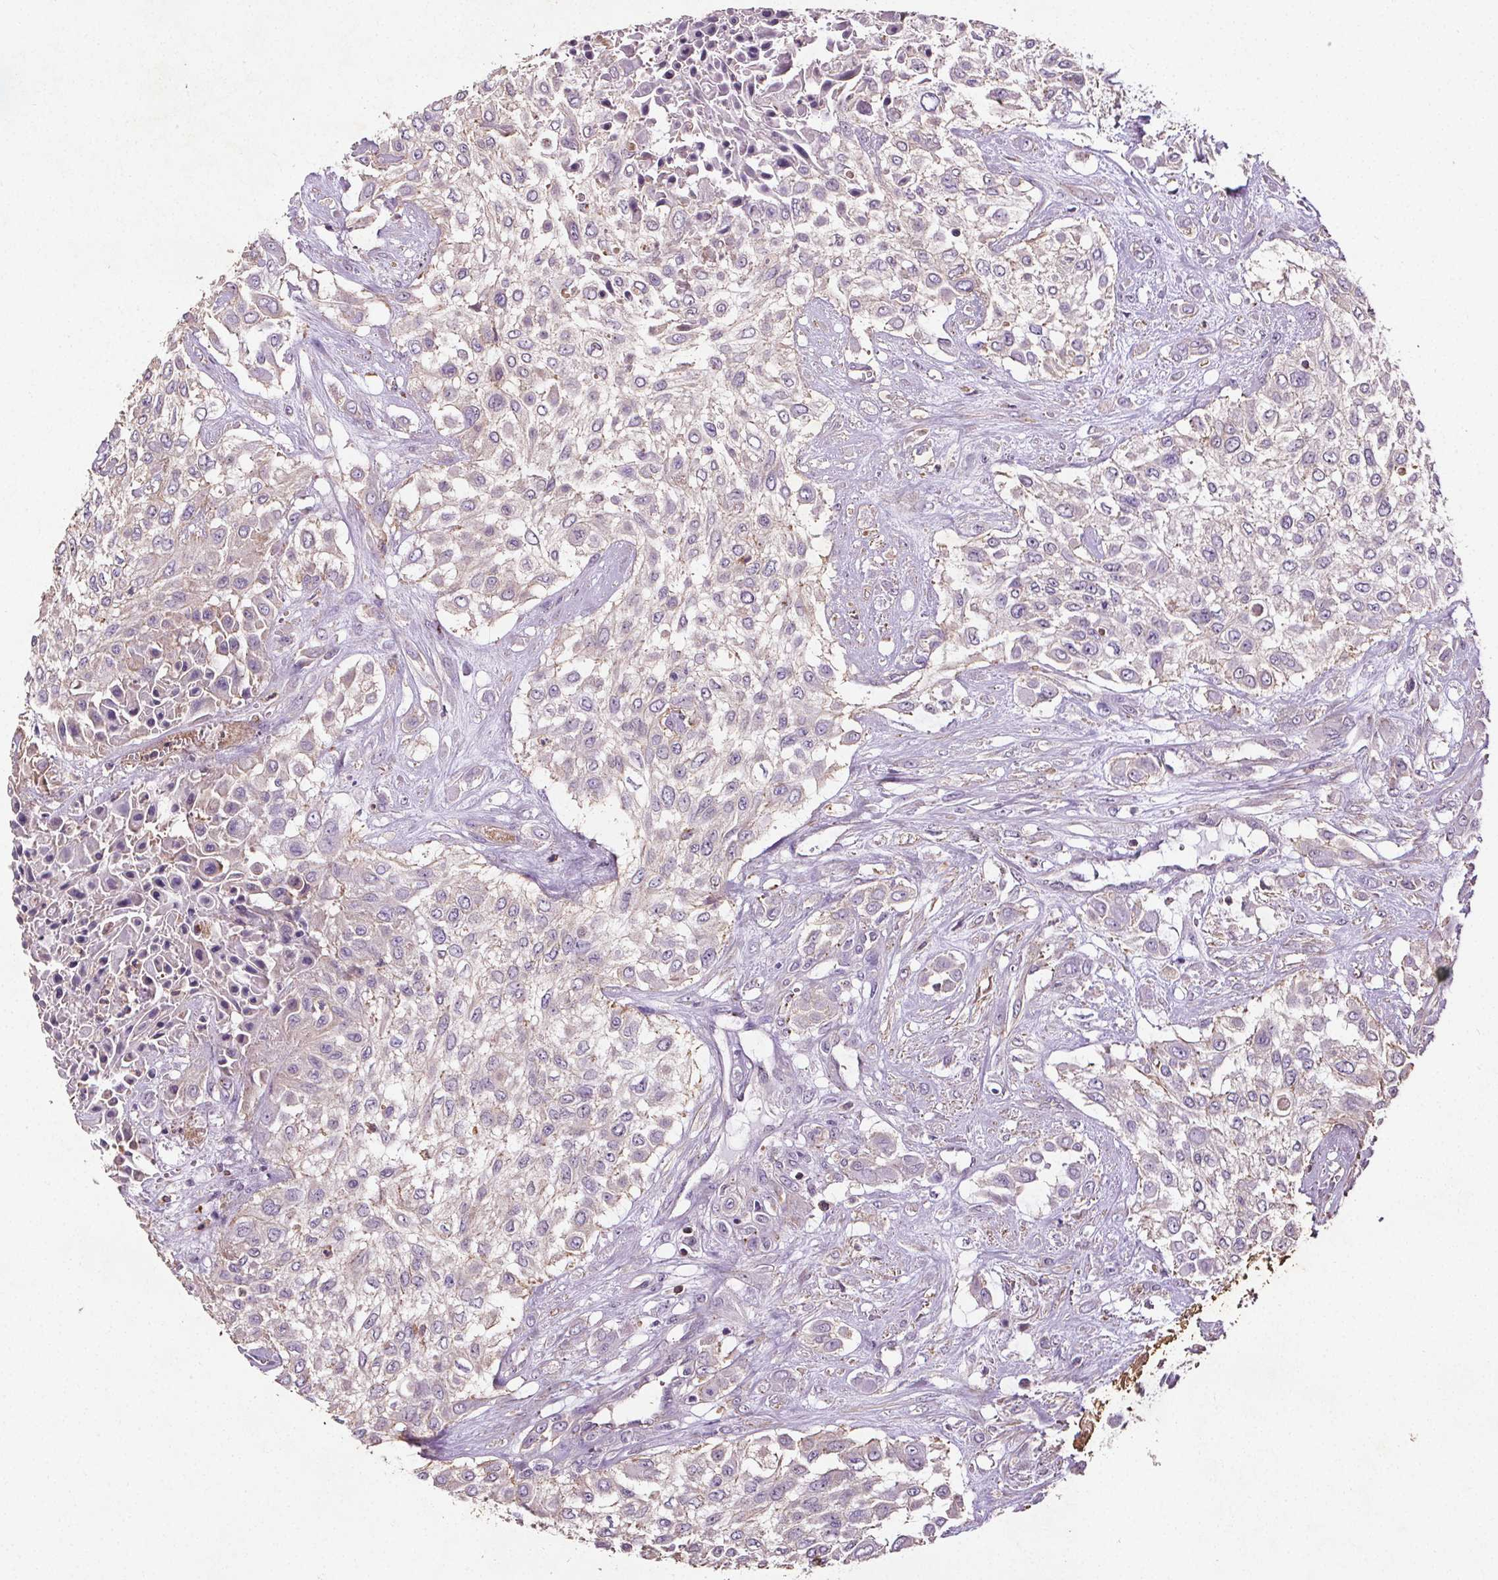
{"staining": {"intensity": "negative", "quantity": "none", "location": "none"}, "tissue": "urothelial cancer", "cell_type": "Tumor cells", "image_type": "cancer", "snomed": [{"axis": "morphology", "description": "Urothelial carcinoma, High grade"}, {"axis": "topography", "description": "Urinary bladder"}], "caption": "Immunohistochemistry histopathology image of neoplastic tissue: human urothelial cancer stained with DAB shows no significant protein expression in tumor cells.", "gene": "C19orf84", "patient": {"sex": "male", "age": 57}}